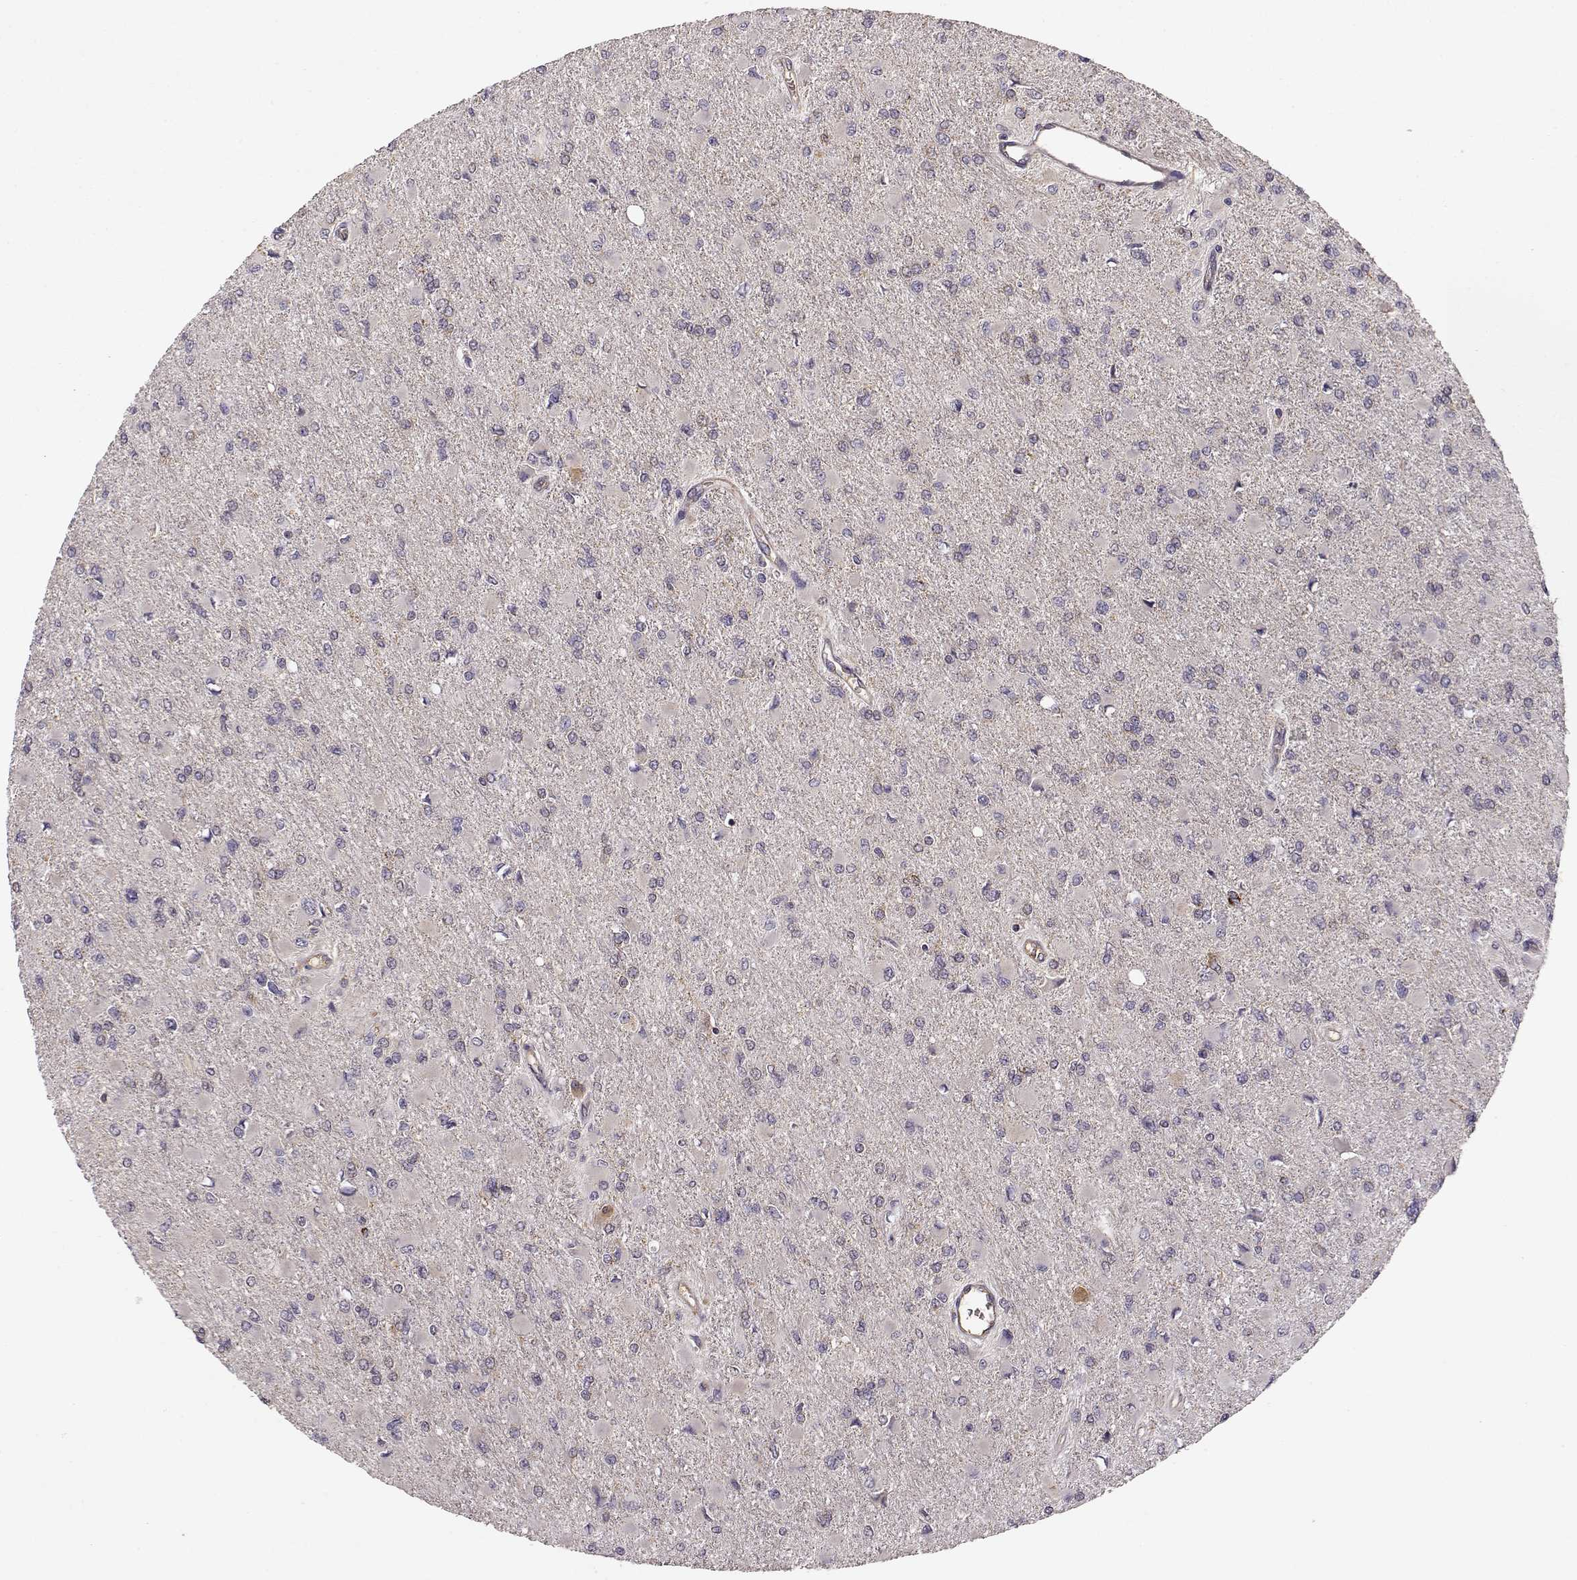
{"staining": {"intensity": "negative", "quantity": "none", "location": "none"}, "tissue": "glioma", "cell_type": "Tumor cells", "image_type": "cancer", "snomed": [{"axis": "morphology", "description": "Glioma, malignant, High grade"}, {"axis": "topography", "description": "Cerebral cortex"}], "caption": "Immunohistochemical staining of malignant high-grade glioma displays no significant positivity in tumor cells.", "gene": "ARHGEF2", "patient": {"sex": "female", "age": 36}}